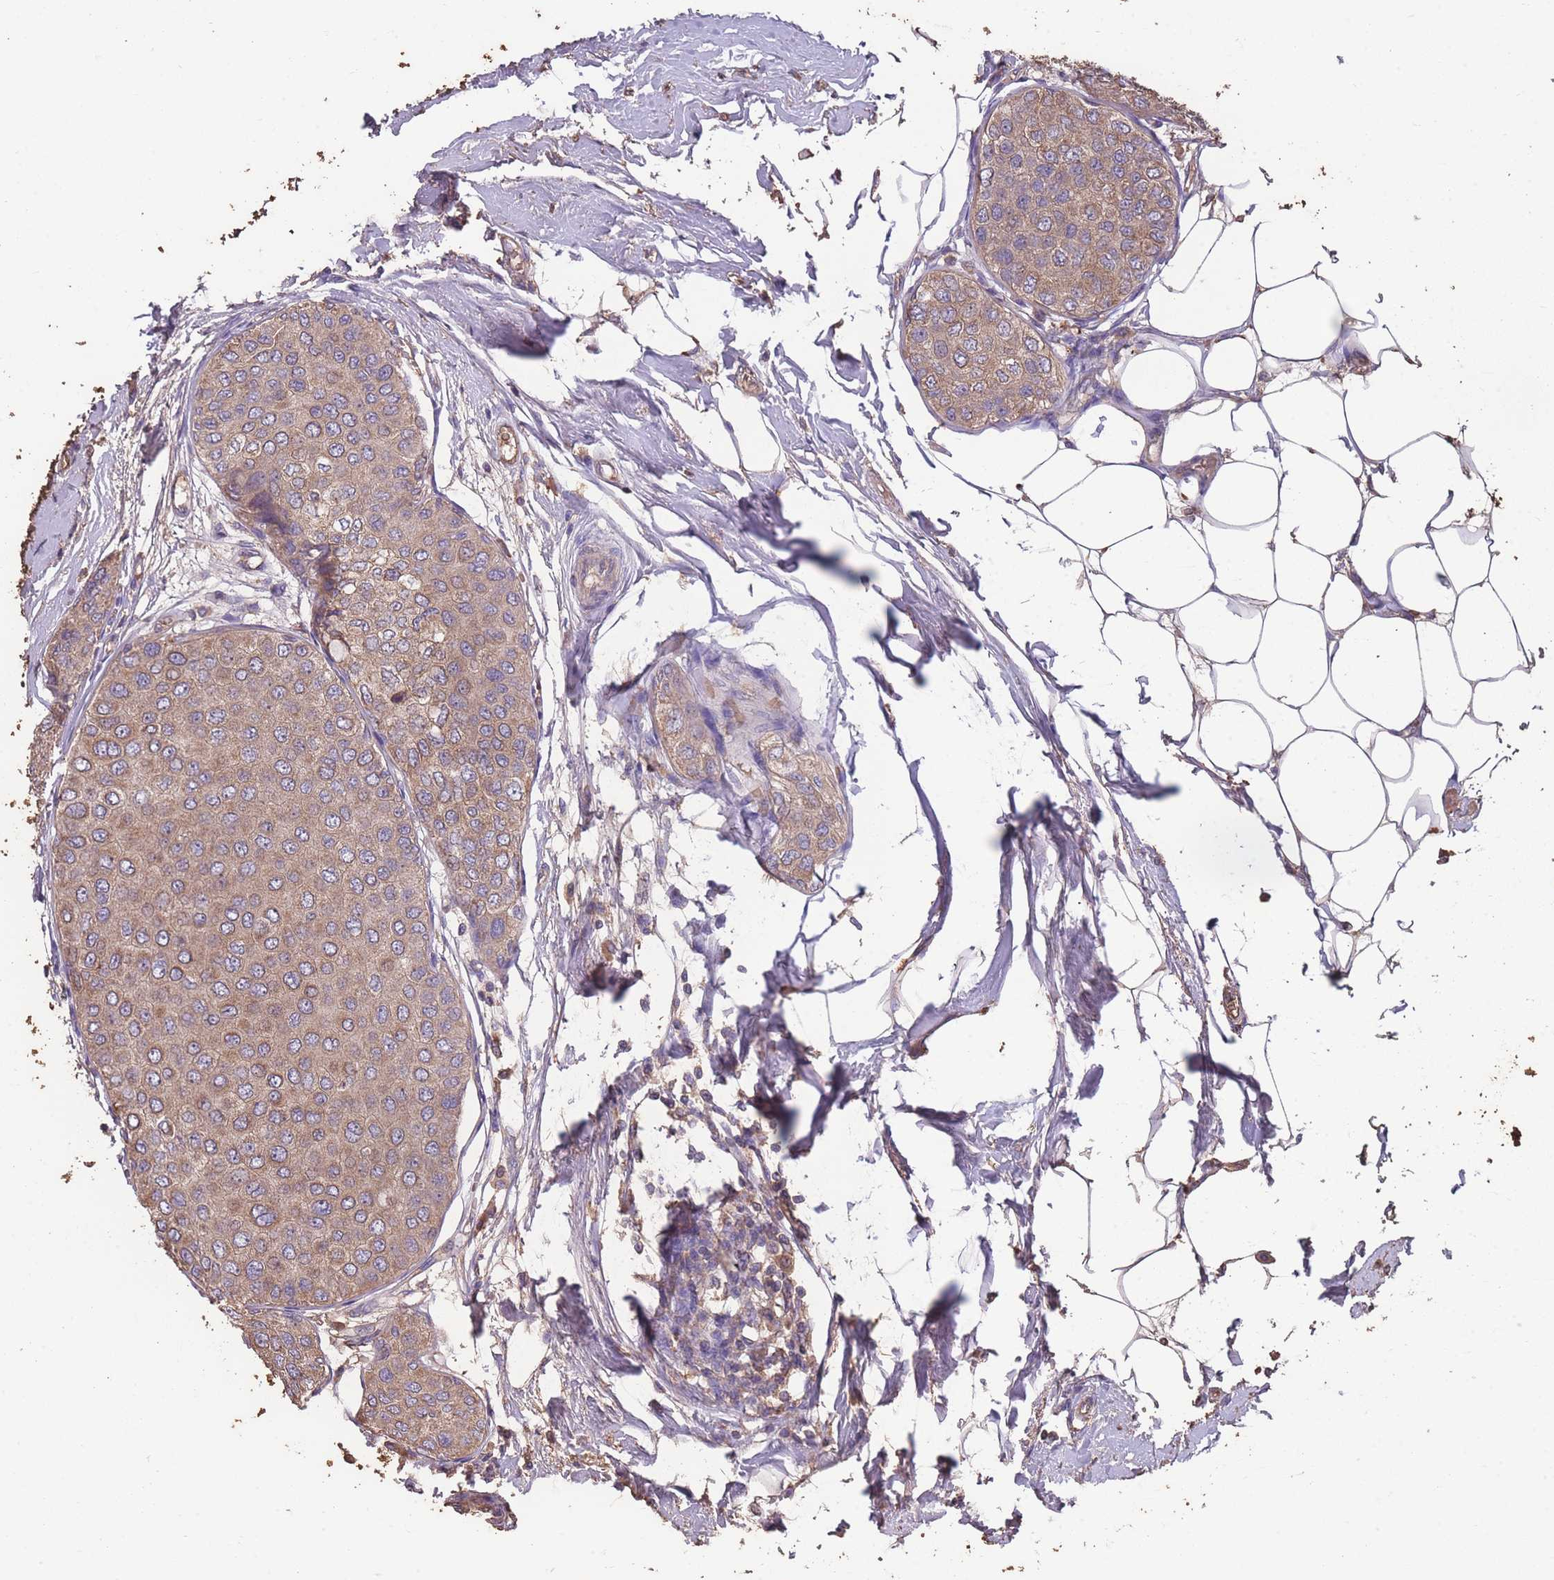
{"staining": {"intensity": "moderate", "quantity": ">75%", "location": "cytoplasmic/membranous"}, "tissue": "breast cancer", "cell_type": "Tumor cells", "image_type": "cancer", "snomed": [{"axis": "morphology", "description": "Duct carcinoma"}, {"axis": "topography", "description": "Breast"}], "caption": "An image of human breast cancer (invasive ductal carcinoma) stained for a protein displays moderate cytoplasmic/membranous brown staining in tumor cells.", "gene": "STIM2", "patient": {"sex": "female", "age": 72}}